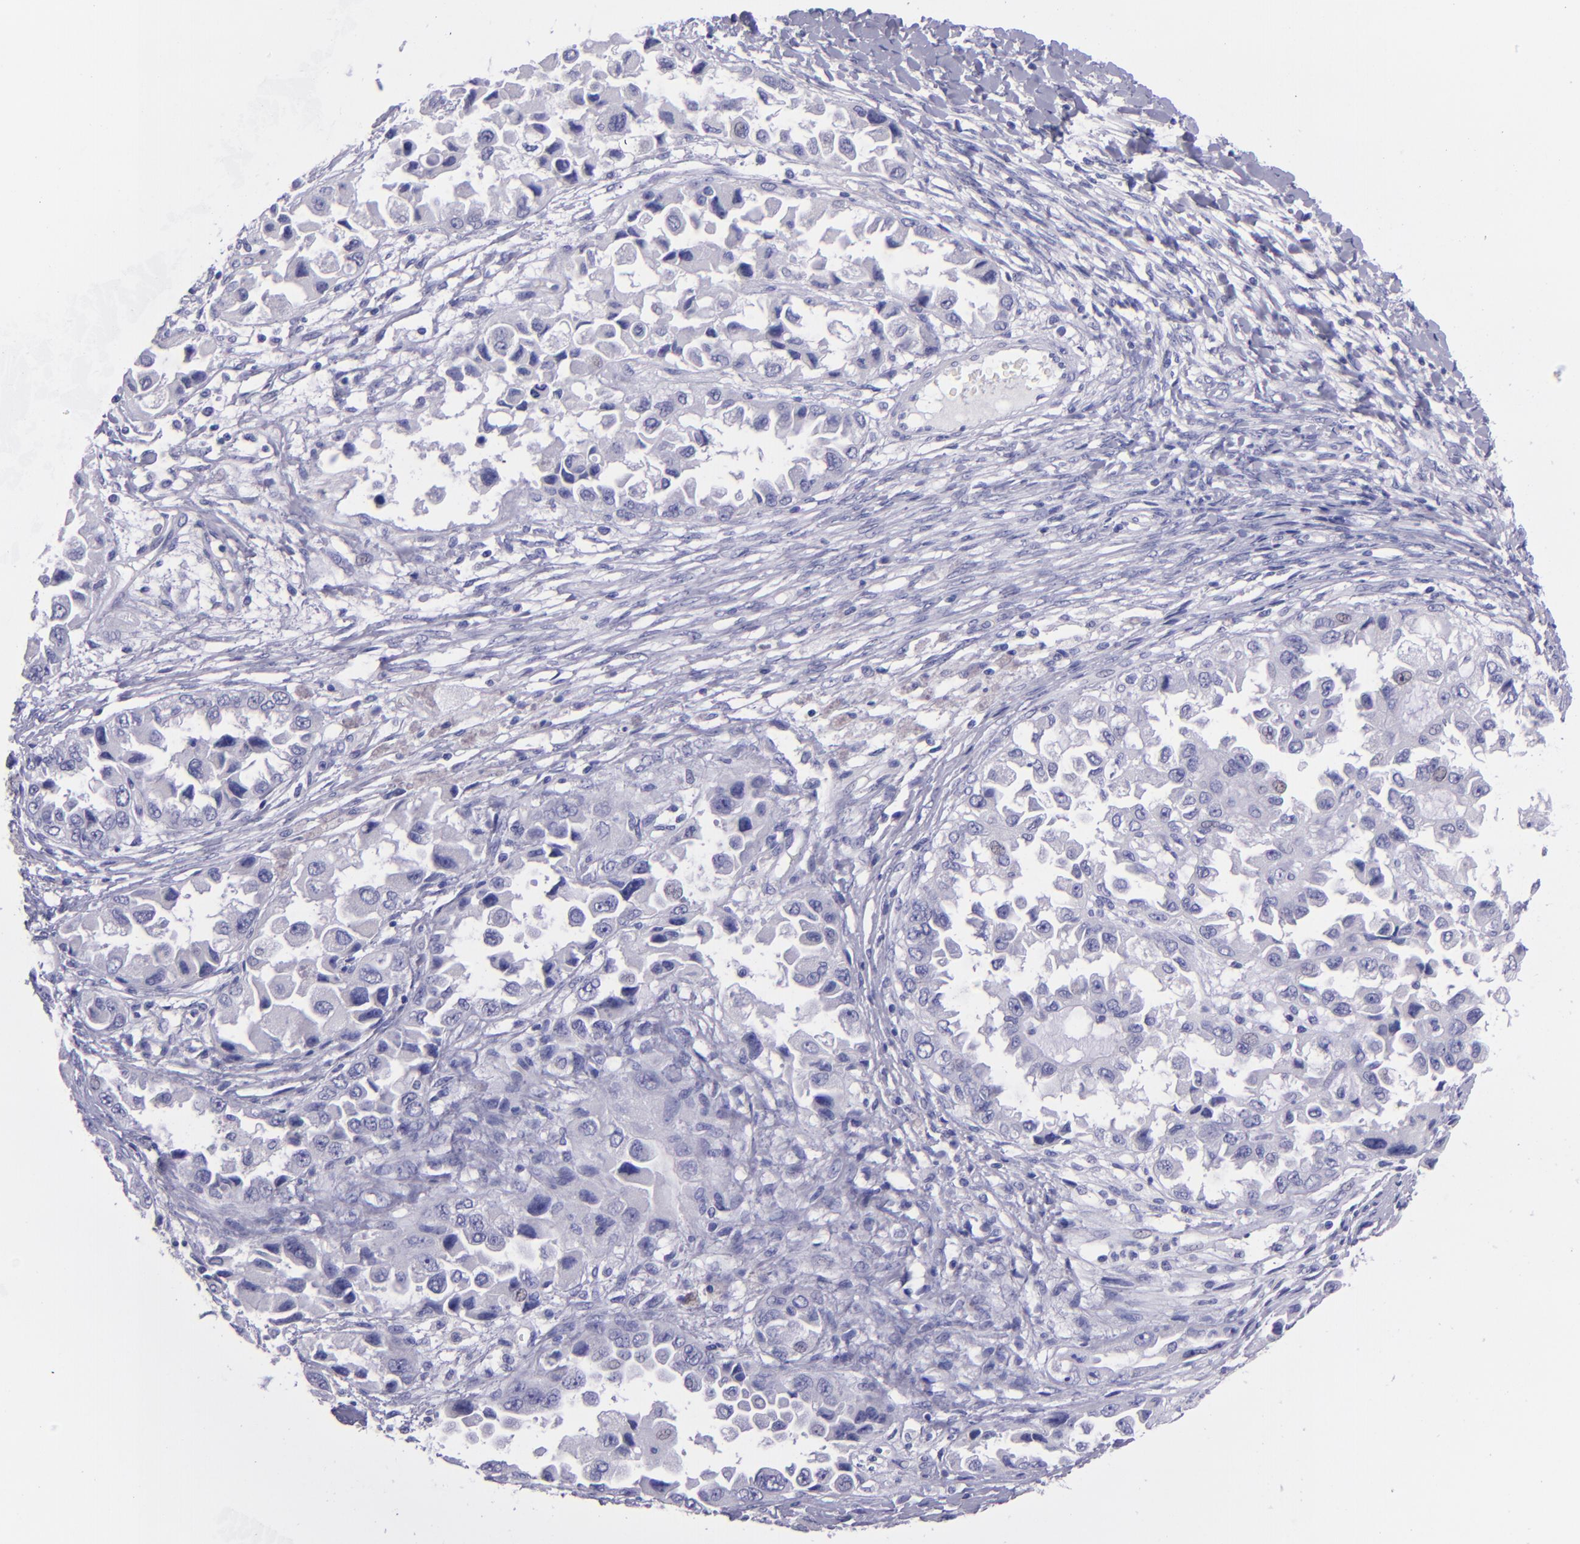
{"staining": {"intensity": "negative", "quantity": "none", "location": "none"}, "tissue": "ovarian cancer", "cell_type": "Tumor cells", "image_type": "cancer", "snomed": [{"axis": "morphology", "description": "Cystadenocarcinoma, serous, NOS"}, {"axis": "topography", "description": "Ovary"}], "caption": "A histopathology image of serous cystadenocarcinoma (ovarian) stained for a protein exhibits no brown staining in tumor cells. Nuclei are stained in blue.", "gene": "TNNT3", "patient": {"sex": "female", "age": 84}}